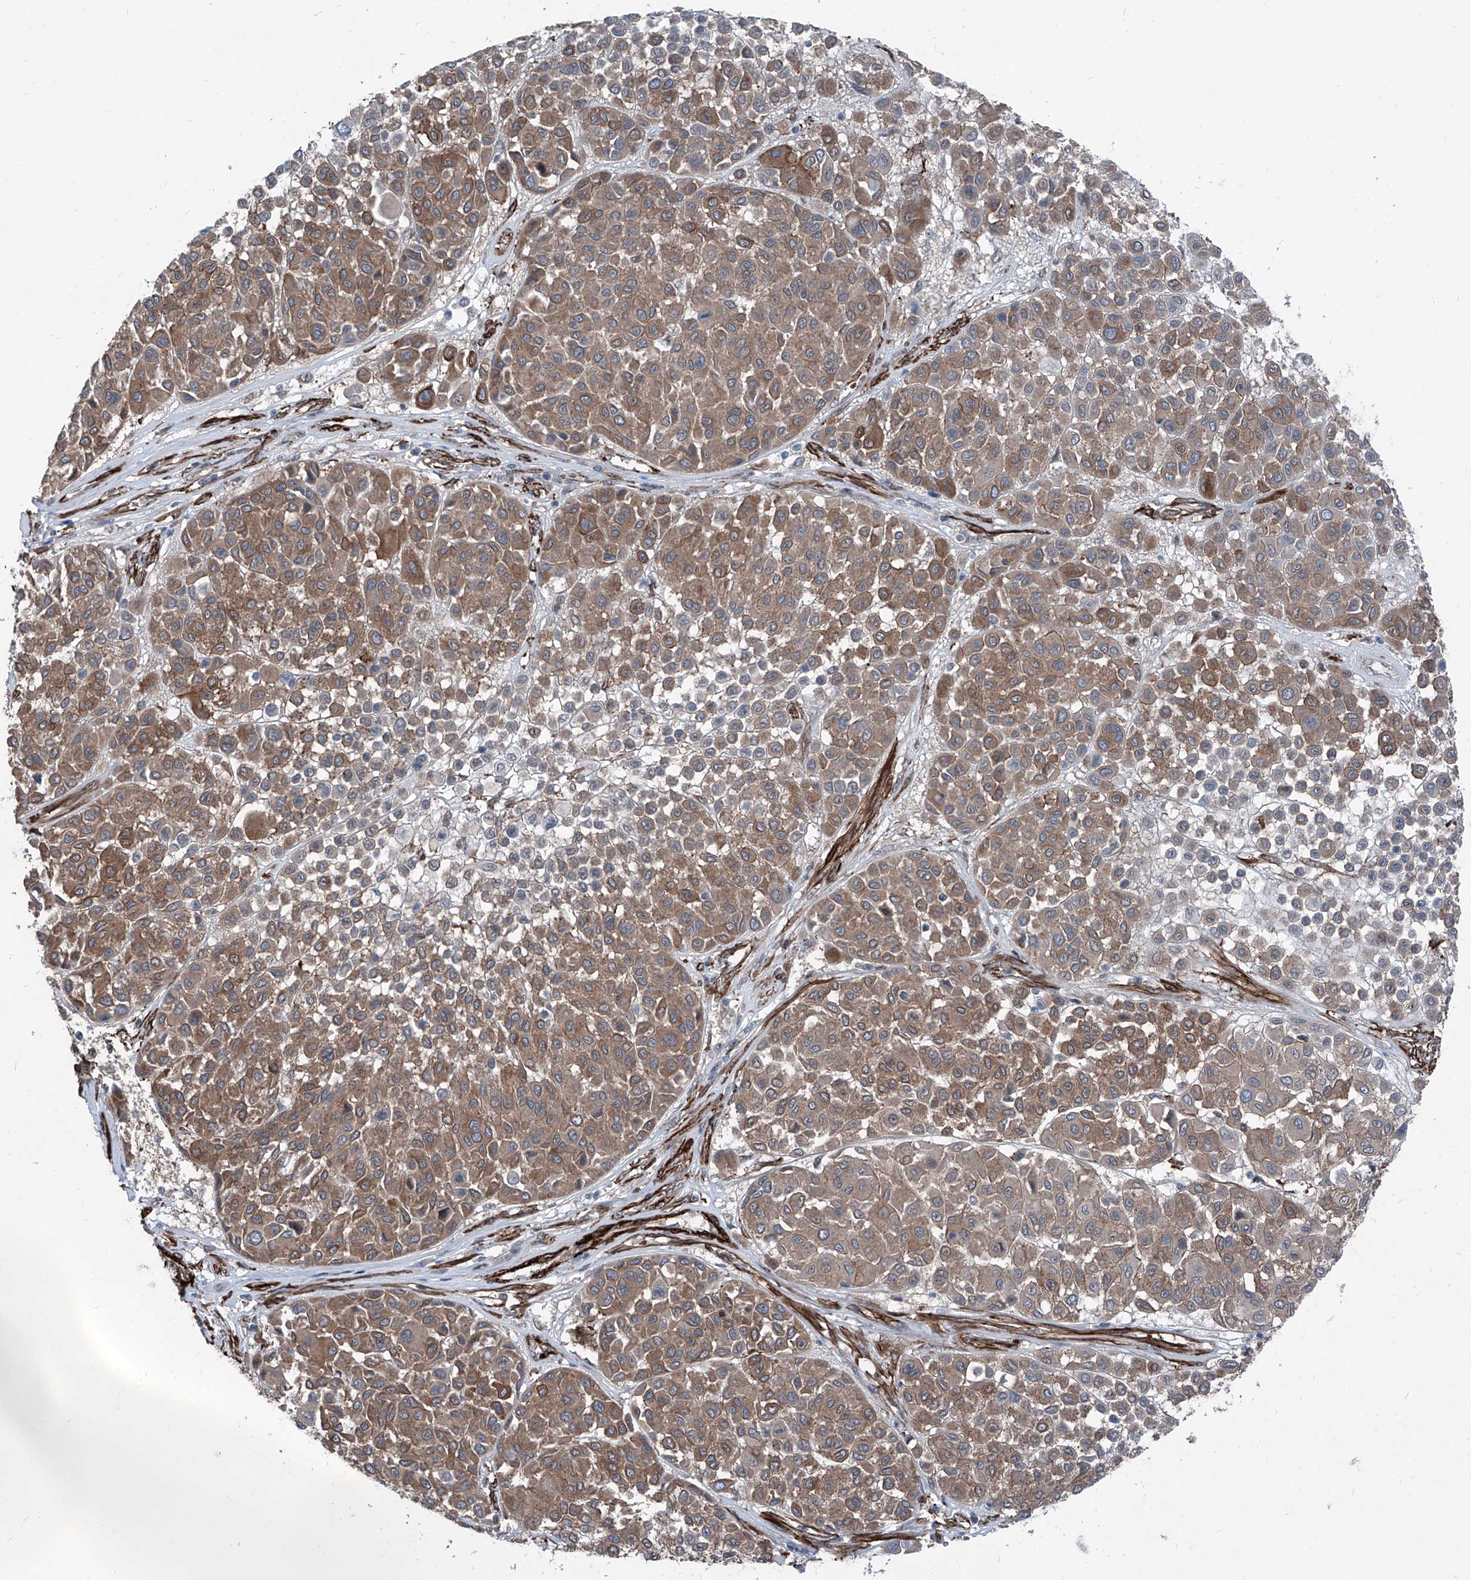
{"staining": {"intensity": "moderate", "quantity": ">75%", "location": "cytoplasmic/membranous"}, "tissue": "melanoma", "cell_type": "Tumor cells", "image_type": "cancer", "snomed": [{"axis": "morphology", "description": "Malignant melanoma, Metastatic site"}, {"axis": "topography", "description": "Soft tissue"}], "caption": "Protein staining demonstrates moderate cytoplasmic/membranous expression in approximately >75% of tumor cells in malignant melanoma (metastatic site).", "gene": "COA7", "patient": {"sex": "male", "age": 41}}